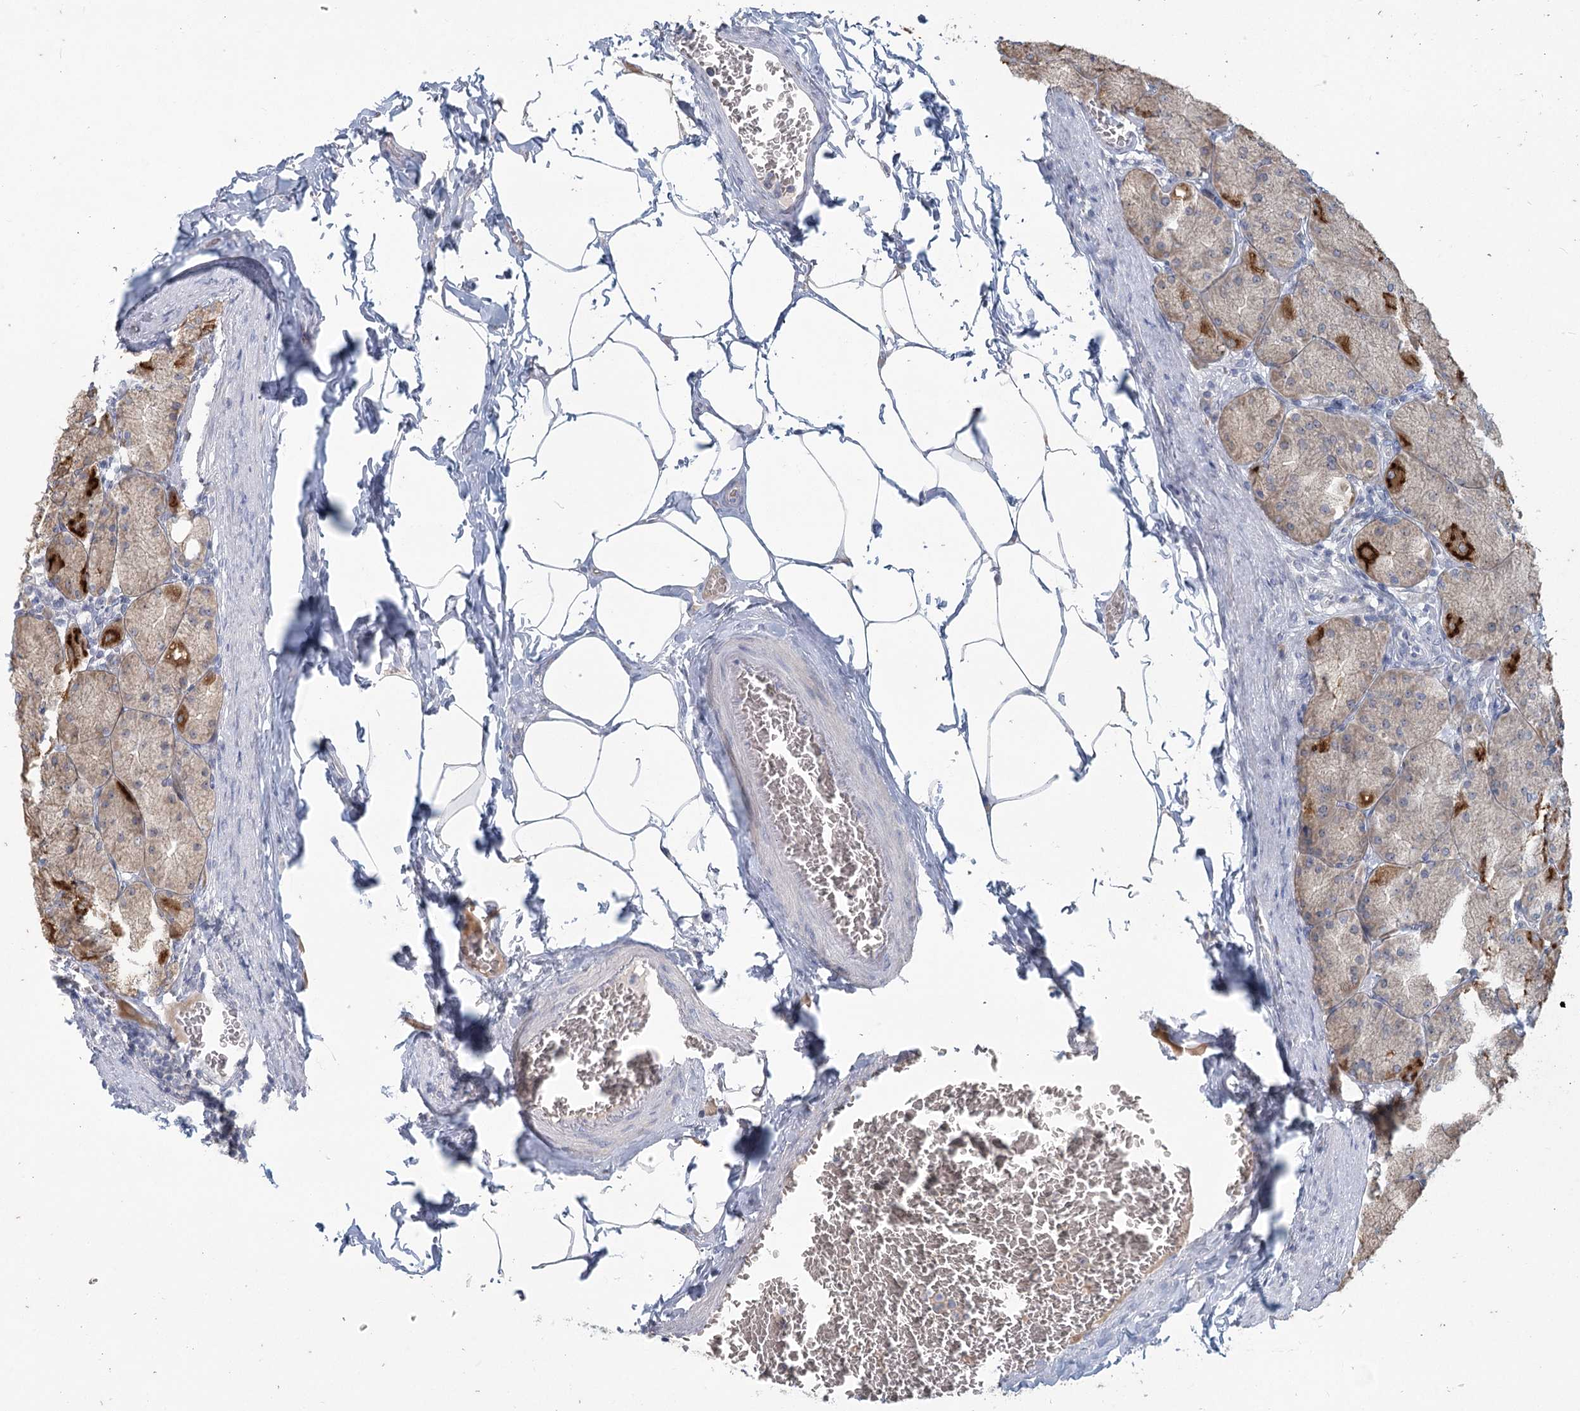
{"staining": {"intensity": "strong", "quantity": "<25%", "location": "cytoplasmic/membranous"}, "tissue": "stomach", "cell_type": "Glandular cells", "image_type": "normal", "snomed": [{"axis": "morphology", "description": "Normal tissue, NOS"}, {"axis": "topography", "description": "Stomach, upper"}], "caption": "Glandular cells demonstrate medium levels of strong cytoplasmic/membranous expression in approximately <25% of cells in benign human stomach. The protein is stained brown, and the nuclei are stained in blue (DAB (3,3'-diaminobenzidine) IHC with brightfield microscopy, high magnification).", "gene": "SLC9A3", "patient": {"sex": "female", "age": 56}}